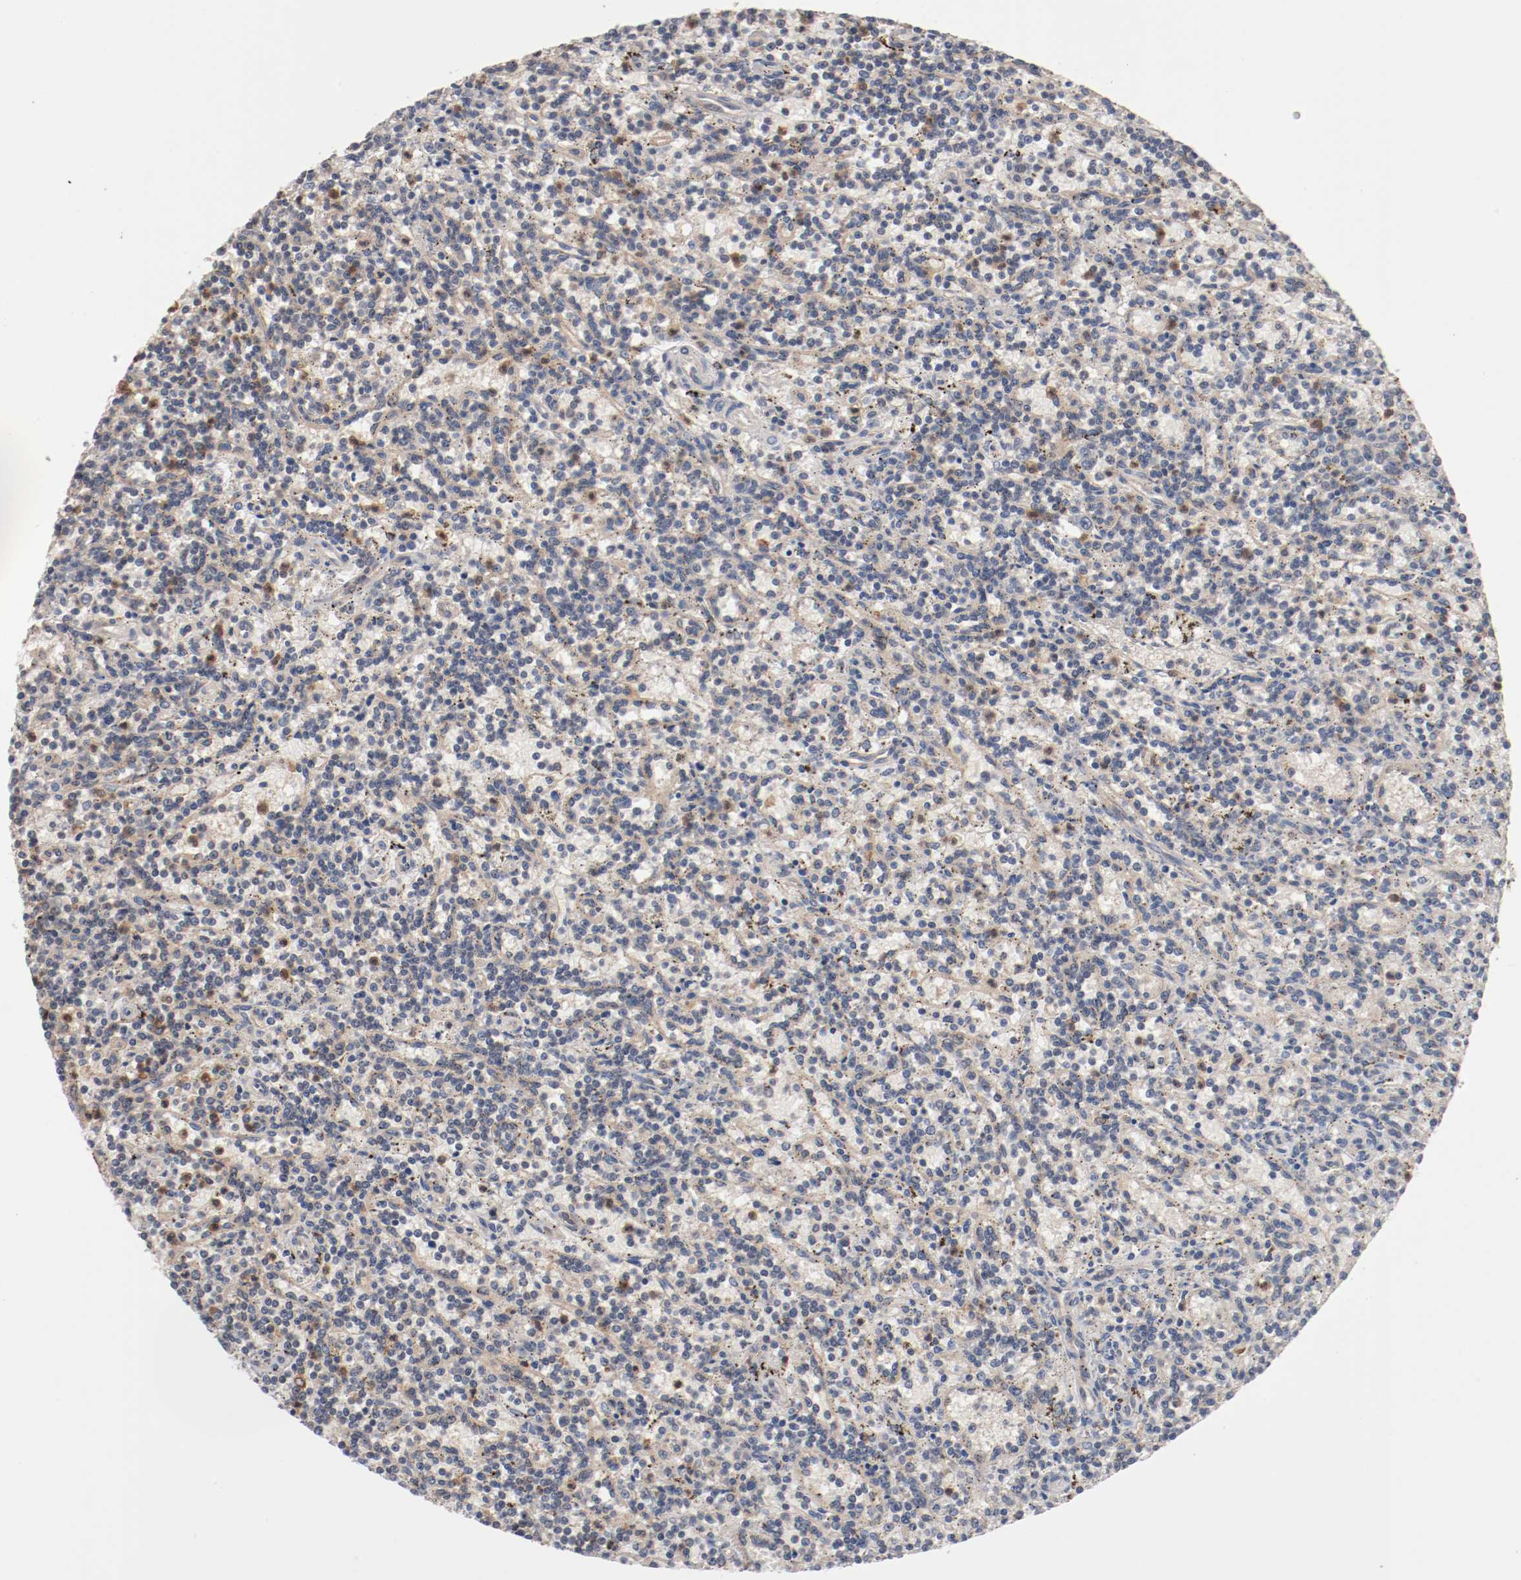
{"staining": {"intensity": "negative", "quantity": "none", "location": "none"}, "tissue": "lymphoma", "cell_type": "Tumor cells", "image_type": "cancer", "snomed": [{"axis": "morphology", "description": "Malignant lymphoma, non-Hodgkin's type, Low grade"}, {"axis": "topography", "description": "Spleen"}], "caption": "Tumor cells show no significant expression in lymphoma.", "gene": "RNASE11", "patient": {"sex": "male", "age": 73}}